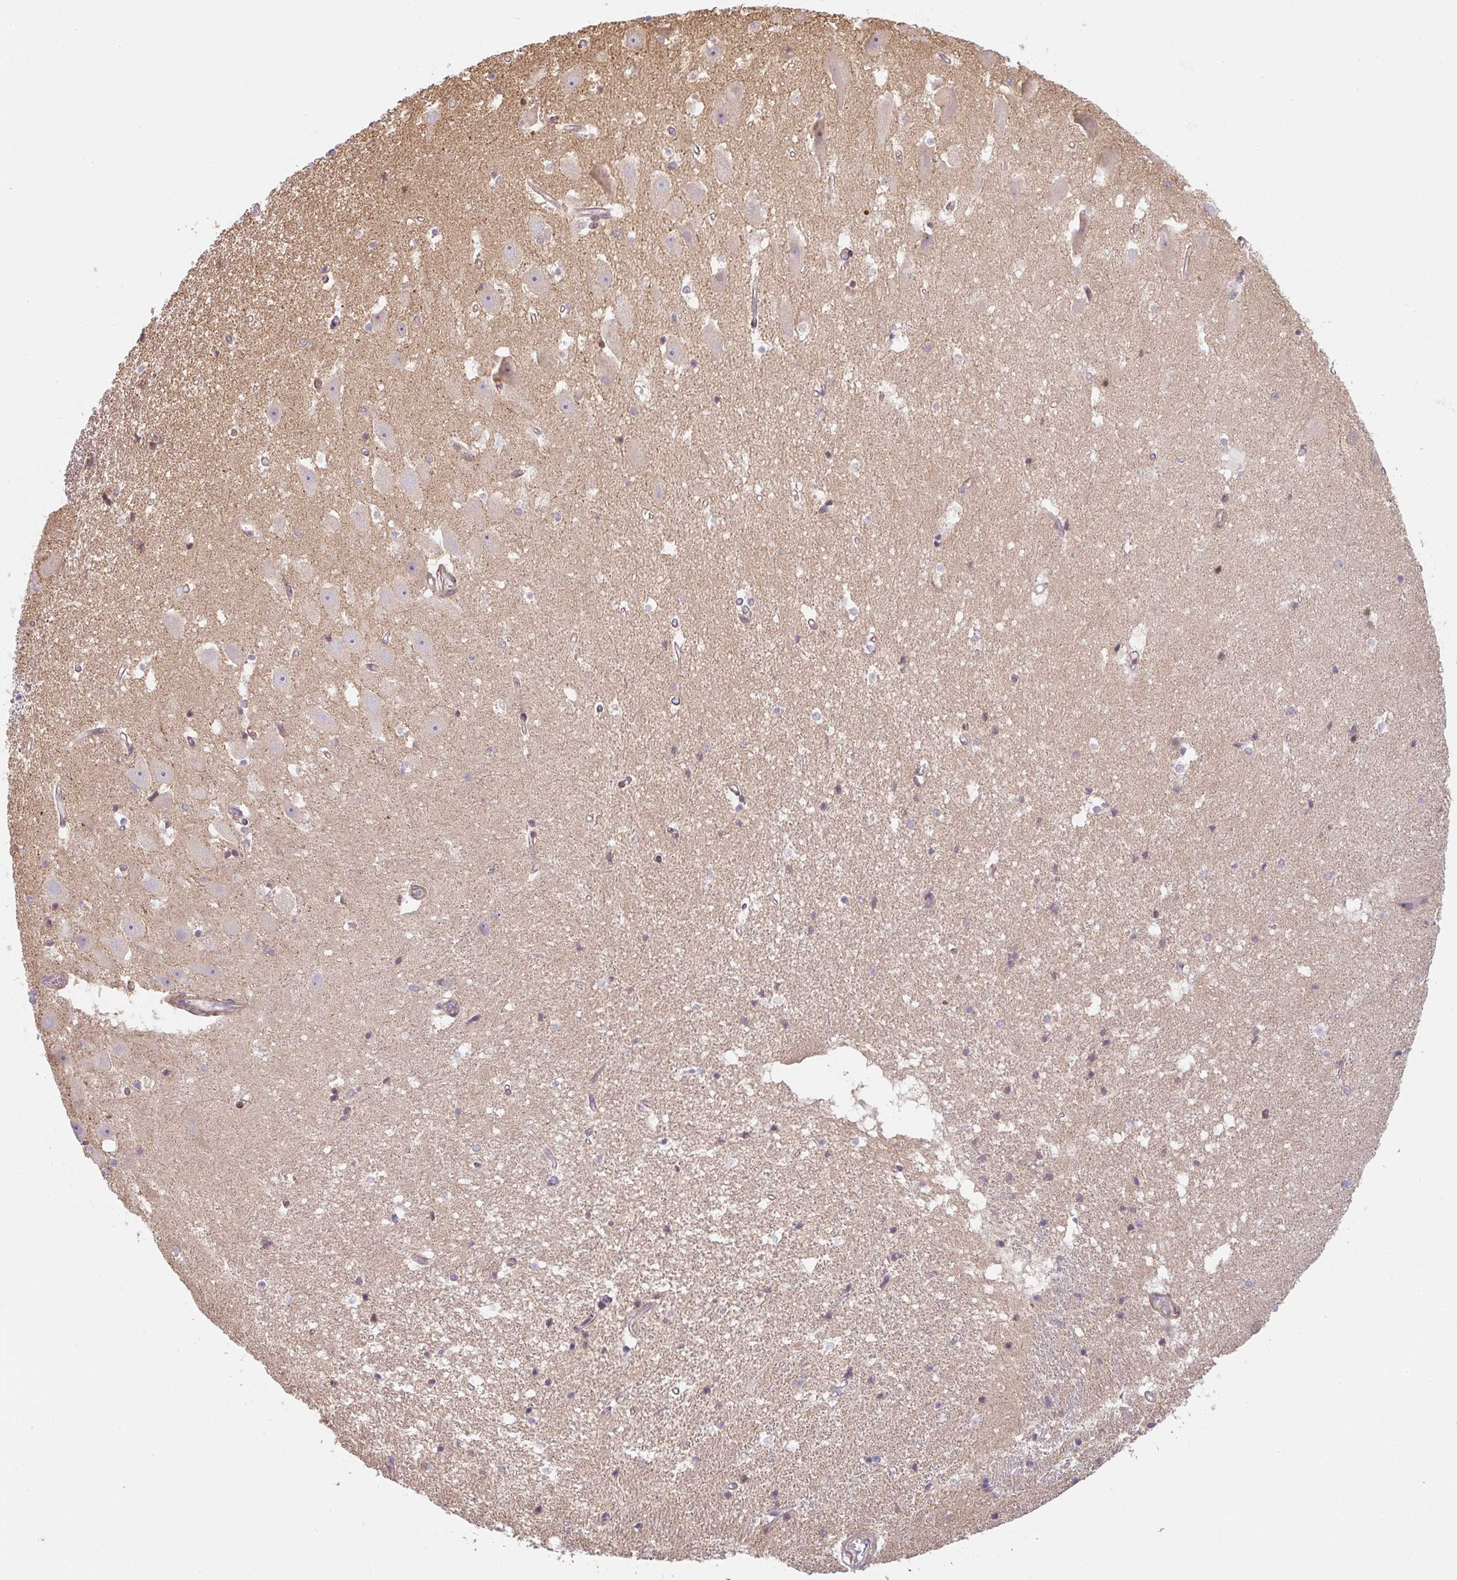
{"staining": {"intensity": "negative", "quantity": "none", "location": "none"}, "tissue": "hippocampus", "cell_type": "Glial cells", "image_type": "normal", "snomed": [{"axis": "morphology", "description": "Normal tissue, NOS"}, {"axis": "topography", "description": "Hippocampus"}], "caption": "Immunohistochemistry (IHC) of benign human hippocampus shows no expression in glial cells.", "gene": "TMEM237", "patient": {"sex": "male", "age": 63}}